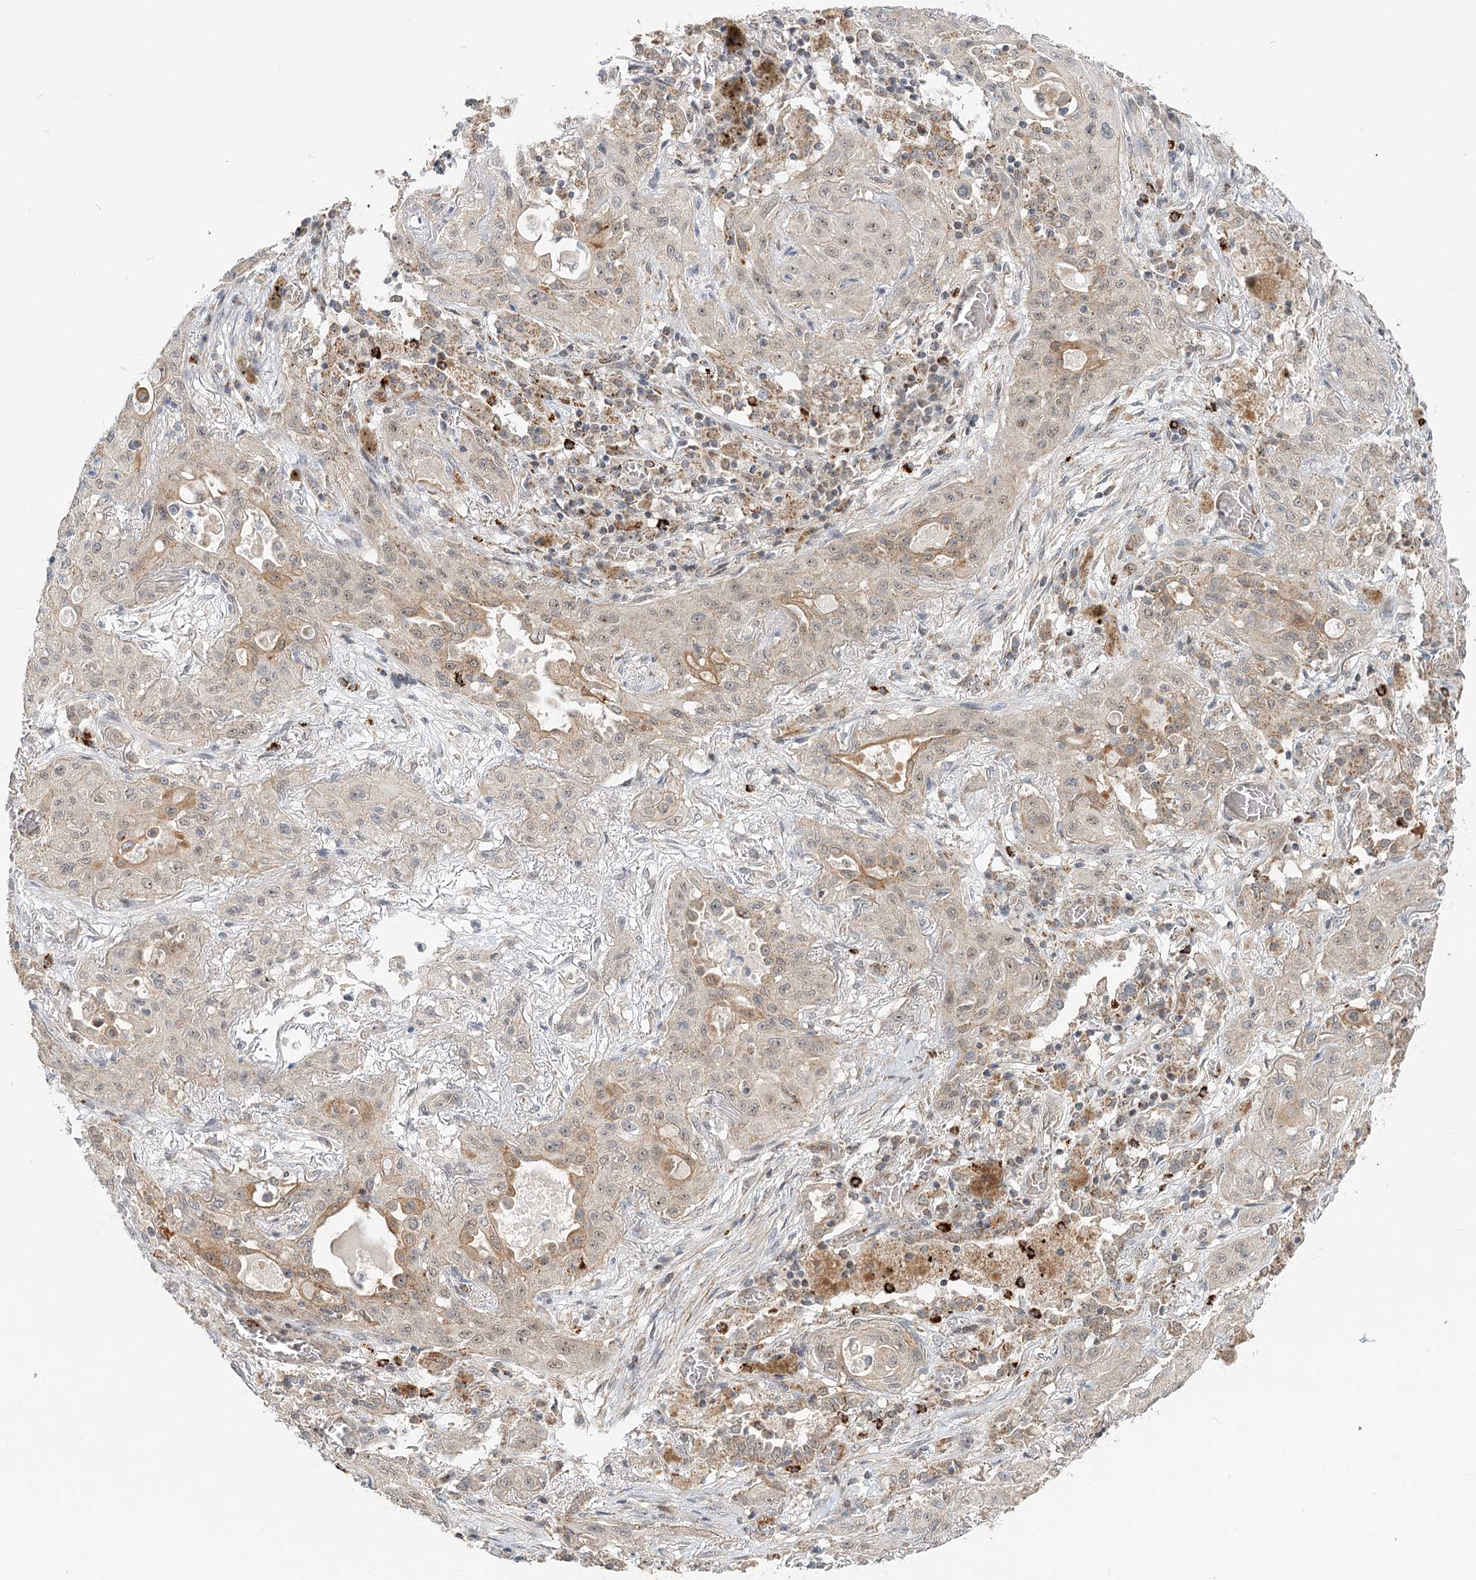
{"staining": {"intensity": "weak", "quantity": "<25%", "location": "nuclear"}, "tissue": "lung cancer", "cell_type": "Tumor cells", "image_type": "cancer", "snomed": [{"axis": "morphology", "description": "Squamous cell carcinoma, NOS"}, {"axis": "topography", "description": "Lung"}], "caption": "An IHC photomicrograph of lung cancer (squamous cell carcinoma) is shown. There is no staining in tumor cells of lung cancer (squamous cell carcinoma).", "gene": "RTN4IP1", "patient": {"sex": "female", "age": 47}}